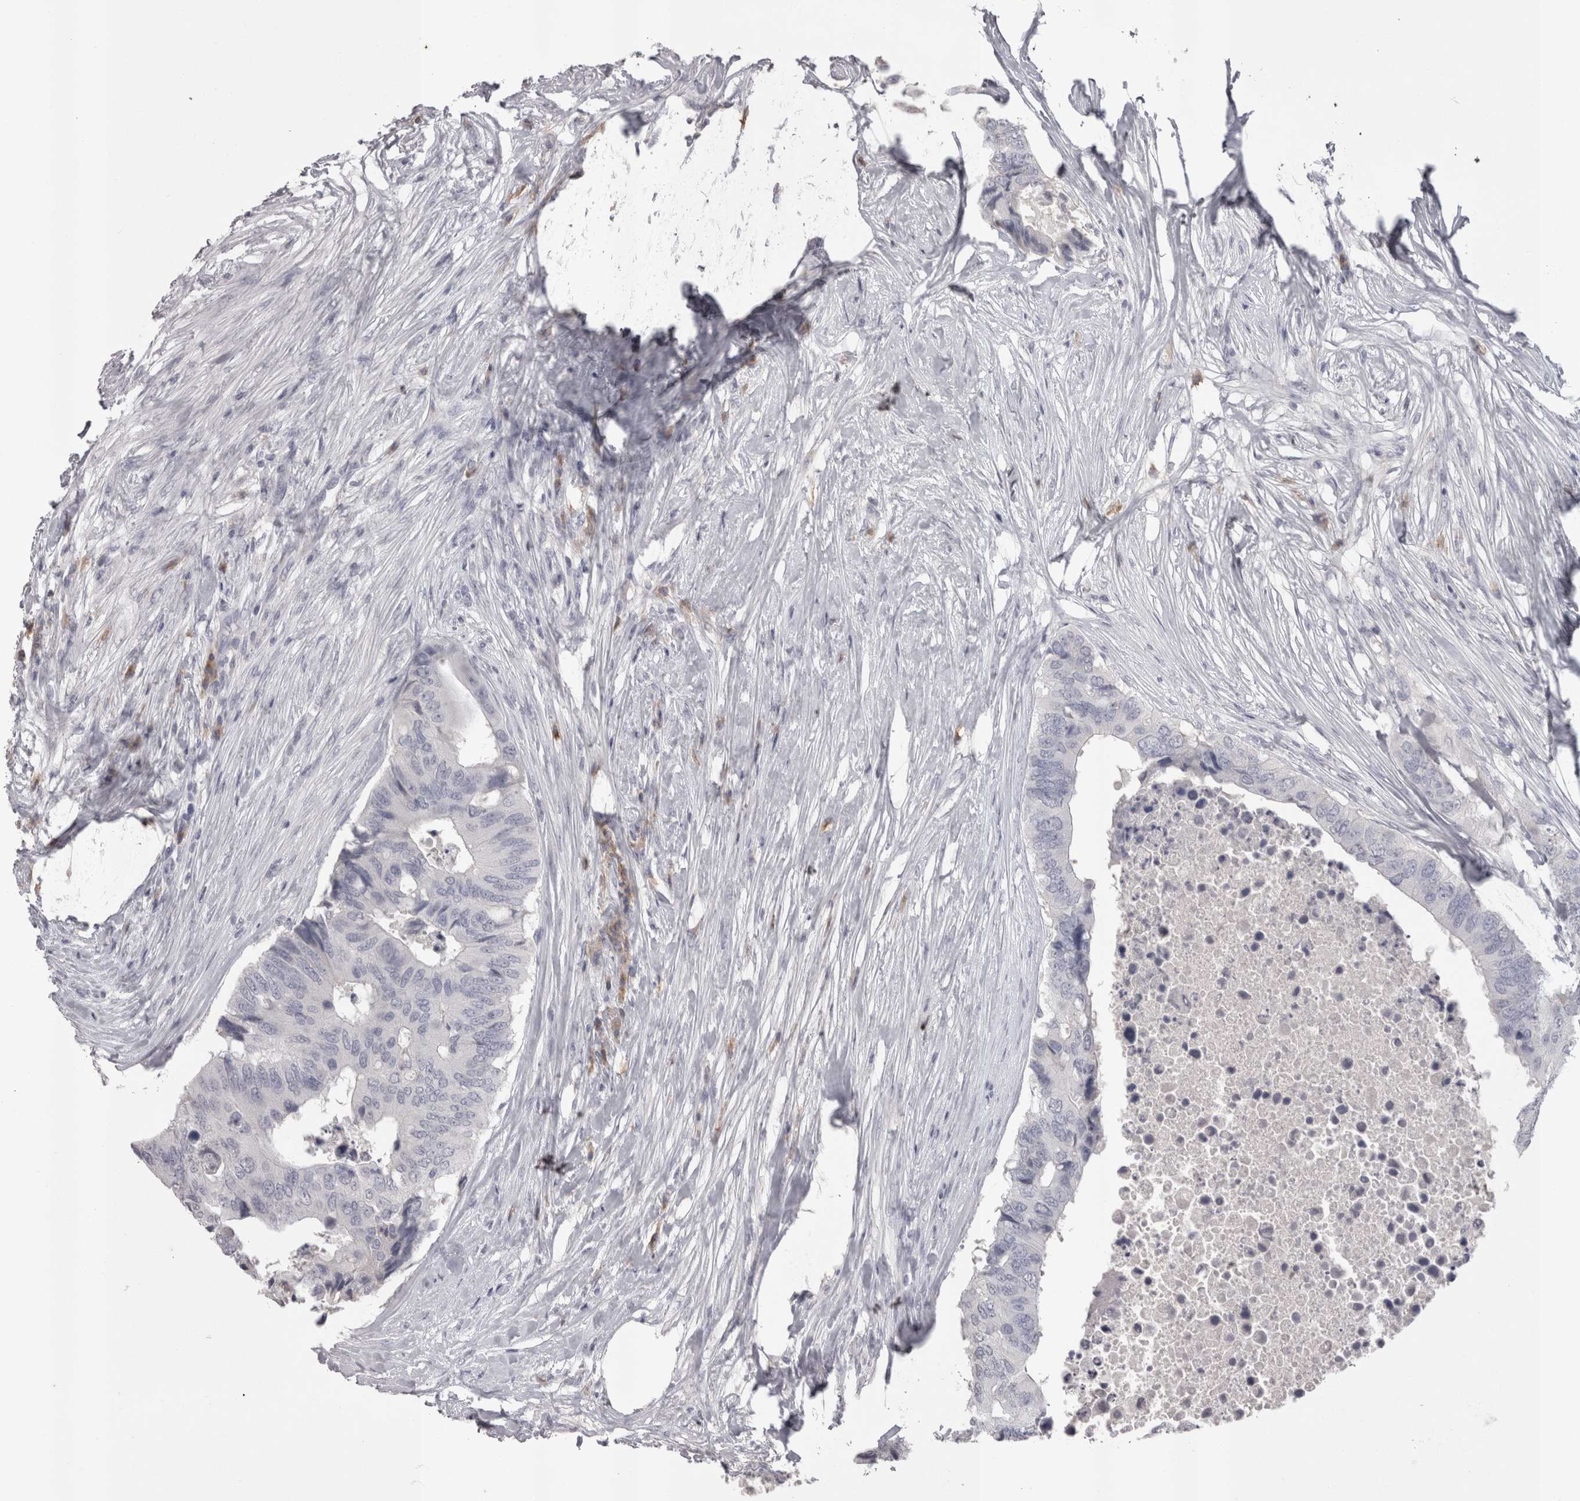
{"staining": {"intensity": "negative", "quantity": "none", "location": "none"}, "tissue": "colorectal cancer", "cell_type": "Tumor cells", "image_type": "cancer", "snomed": [{"axis": "morphology", "description": "Adenocarcinoma, NOS"}, {"axis": "topography", "description": "Colon"}], "caption": "This is an IHC histopathology image of human colorectal cancer (adenocarcinoma). There is no positivity in tumor cells.", "gene": "LAX1", "patient": {"sex": "male", "age": 71}}